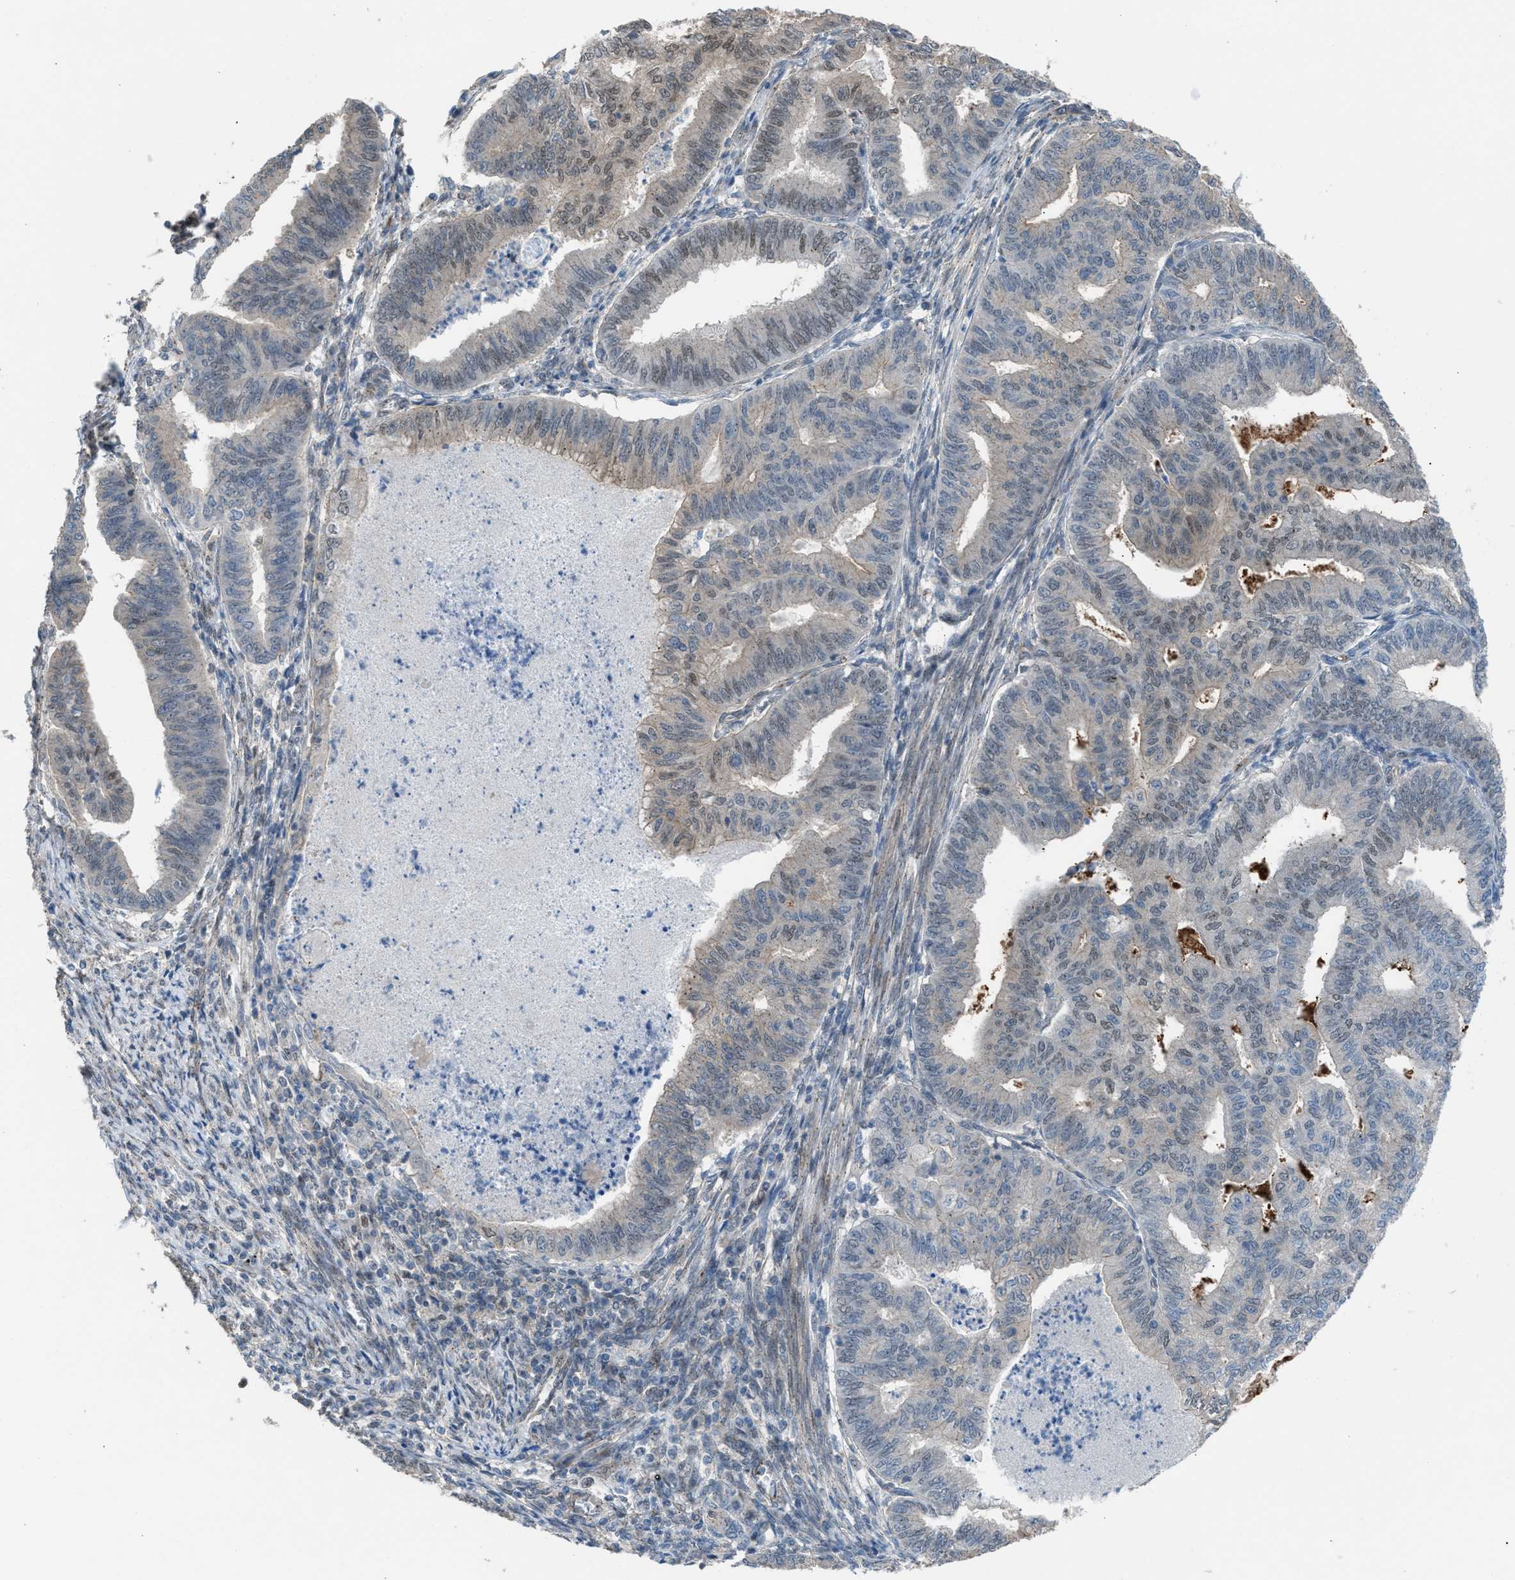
{"staining": {"intensity": "weak", "quantity": "<25%", "location": "nuclear"}, "tissue": "endometrial cancer", "cell_type": "Tumor cells", "image_type": "cancer", "snomed": [{"axis": "morphology", "description": "Polyp, NOS"}, {"axis": "morphology", "description": "Adenocarcinoma, NOS"}, {"axis": "morphology", "description": "Adenoma, NOS"}, {"axis": "topography", "description": "Endometrium"}], "caption": "The immunohistochemistry (IHC) image has no significant positivity in tumor cells of endometrial cancer tissue. Nuclei are stained in blue.", "gene": "CRTC1", "patient": {"sex": "female", "age": 79}}